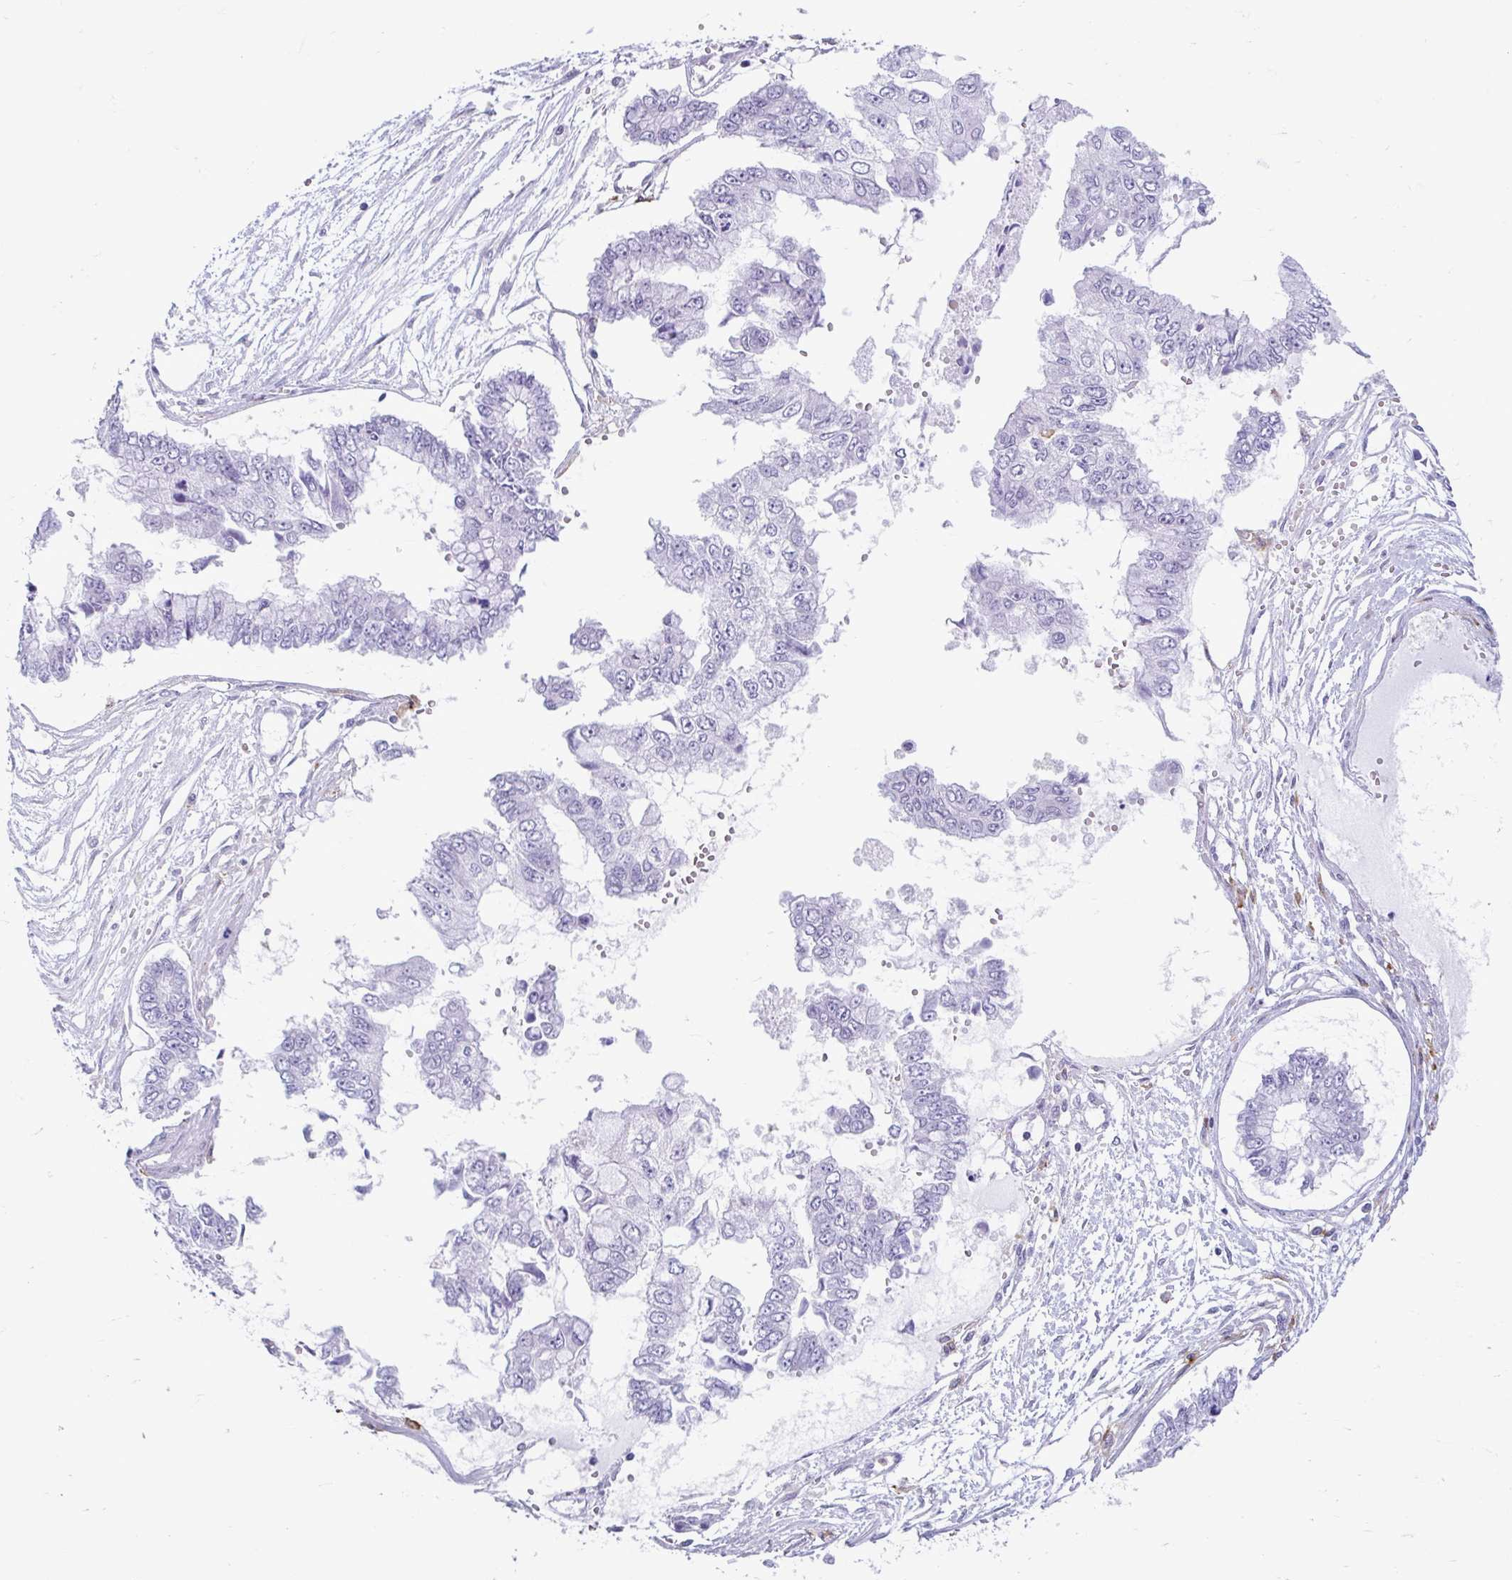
{"staining": {"intensity": "negative", "quantity": "none", "location": "none"}, "tissue": "ovarian cancer", "cell_type": "Tumor cells", "image_type": "cancer", "snomed": [{"axis": "morphology", "description": "Cystadenocarcinoma, mucinous, NOS"}, {"axis": "topography", "description": "Ovary"}], "caption": "This image is of ovarian mucinous cystadenocarcinoma stained with immunohistochemistry to label a protein in brown with the nuclei are counter-stained blue. There is no staining in tumor cells. (Brightfield microscopy of DAB IHC at high magnification).", "gene": "CEP120", "patient": {"sex": "female", "age": 72}}